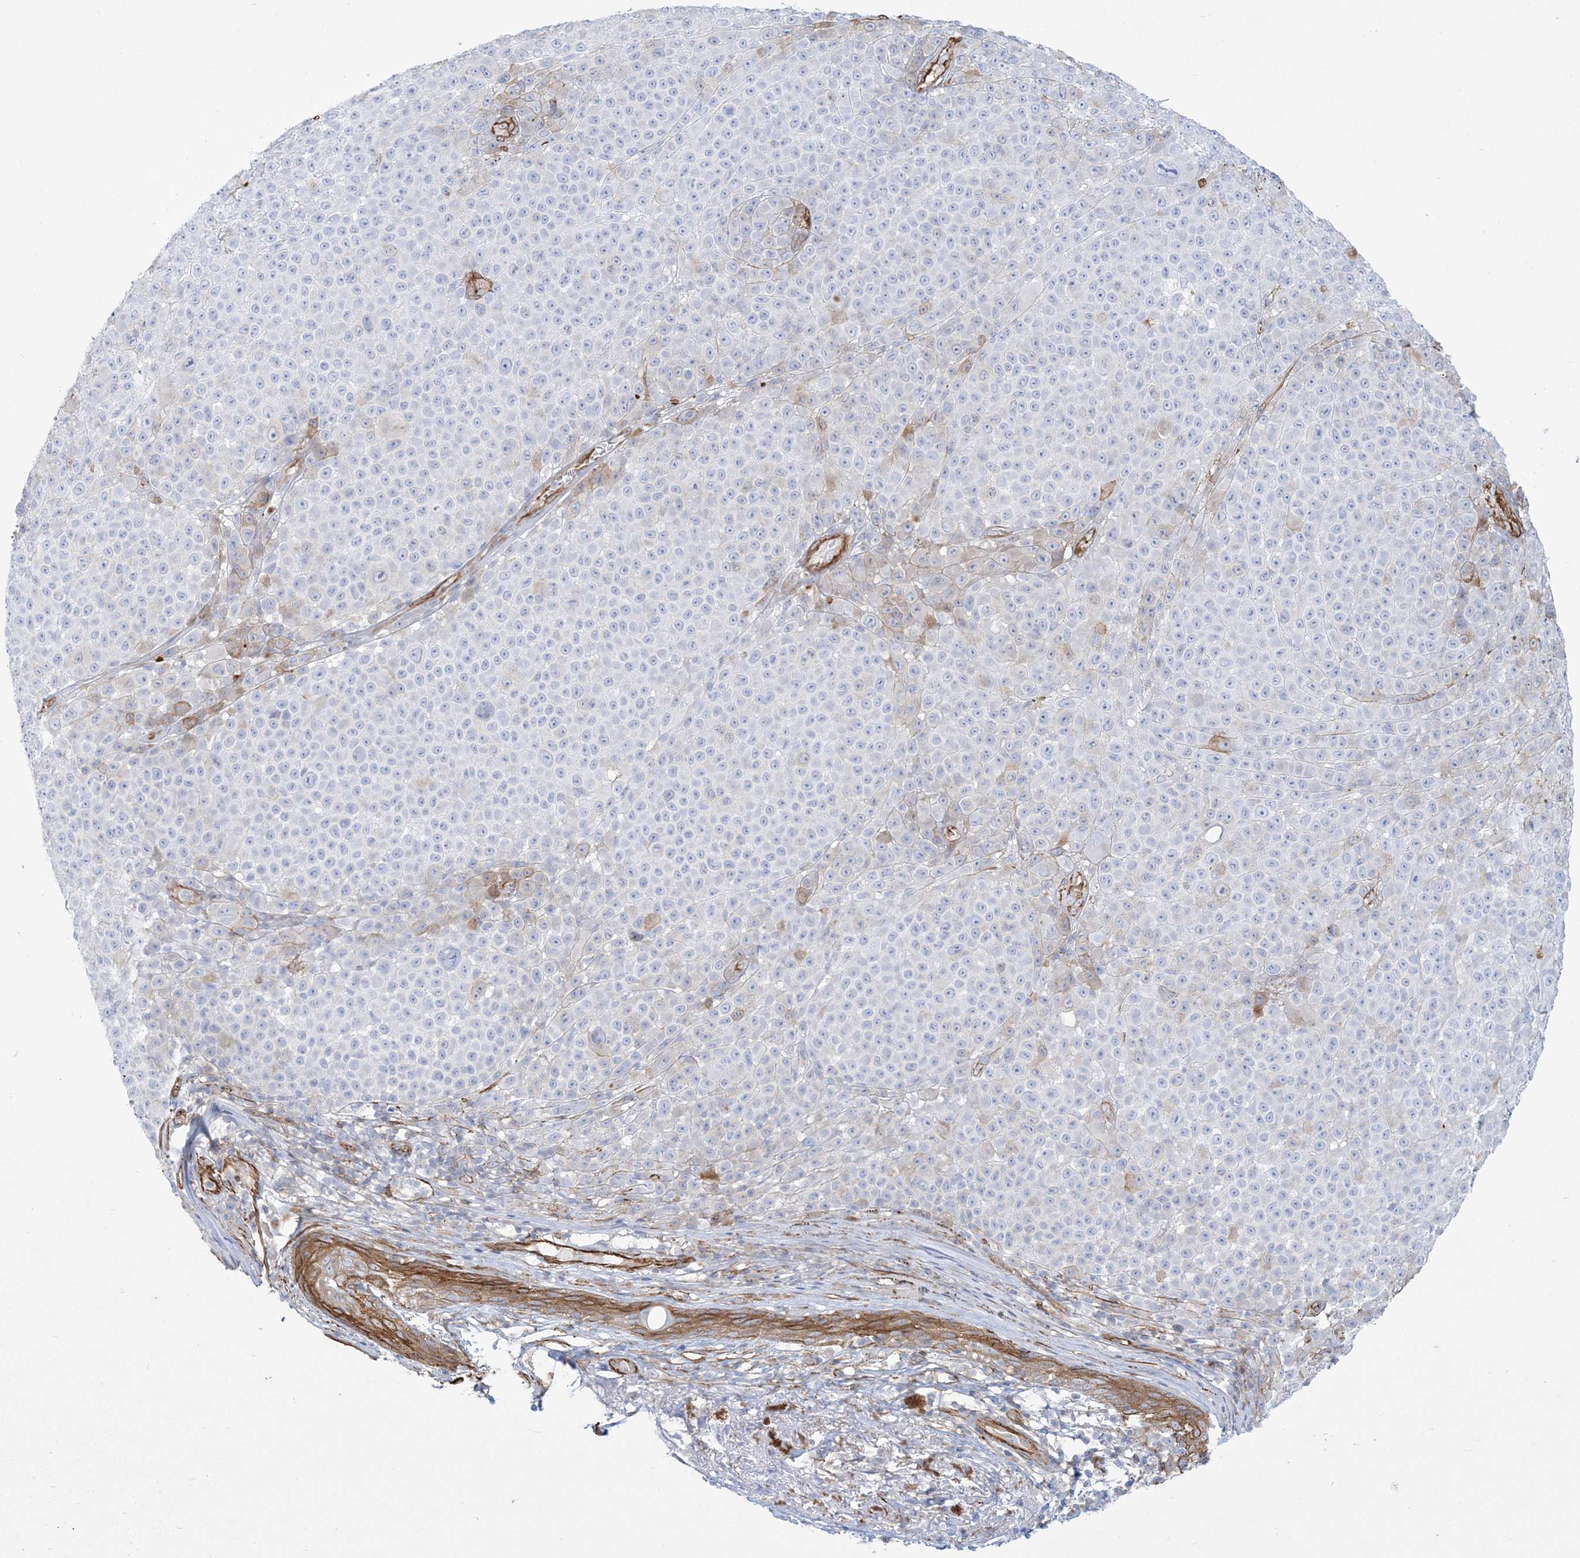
{"staining": {"intensity": "negative", "quantity": "none", "location": "none"}, "tissue": "melanoma", "cell_type": "Tumor cells", "image_type": "cancer", "snomed": [{"axis": "morphology", "description": "Malignant melanoma, NOS"}, {"axis": "topography", "description": "Skin"}], "caption": "The photomicrograph reveals no significant staining in tumor cells of malignant melanoma.", "gene": "B3GNT7", "patient": {"sex": "female", "age": 94}}